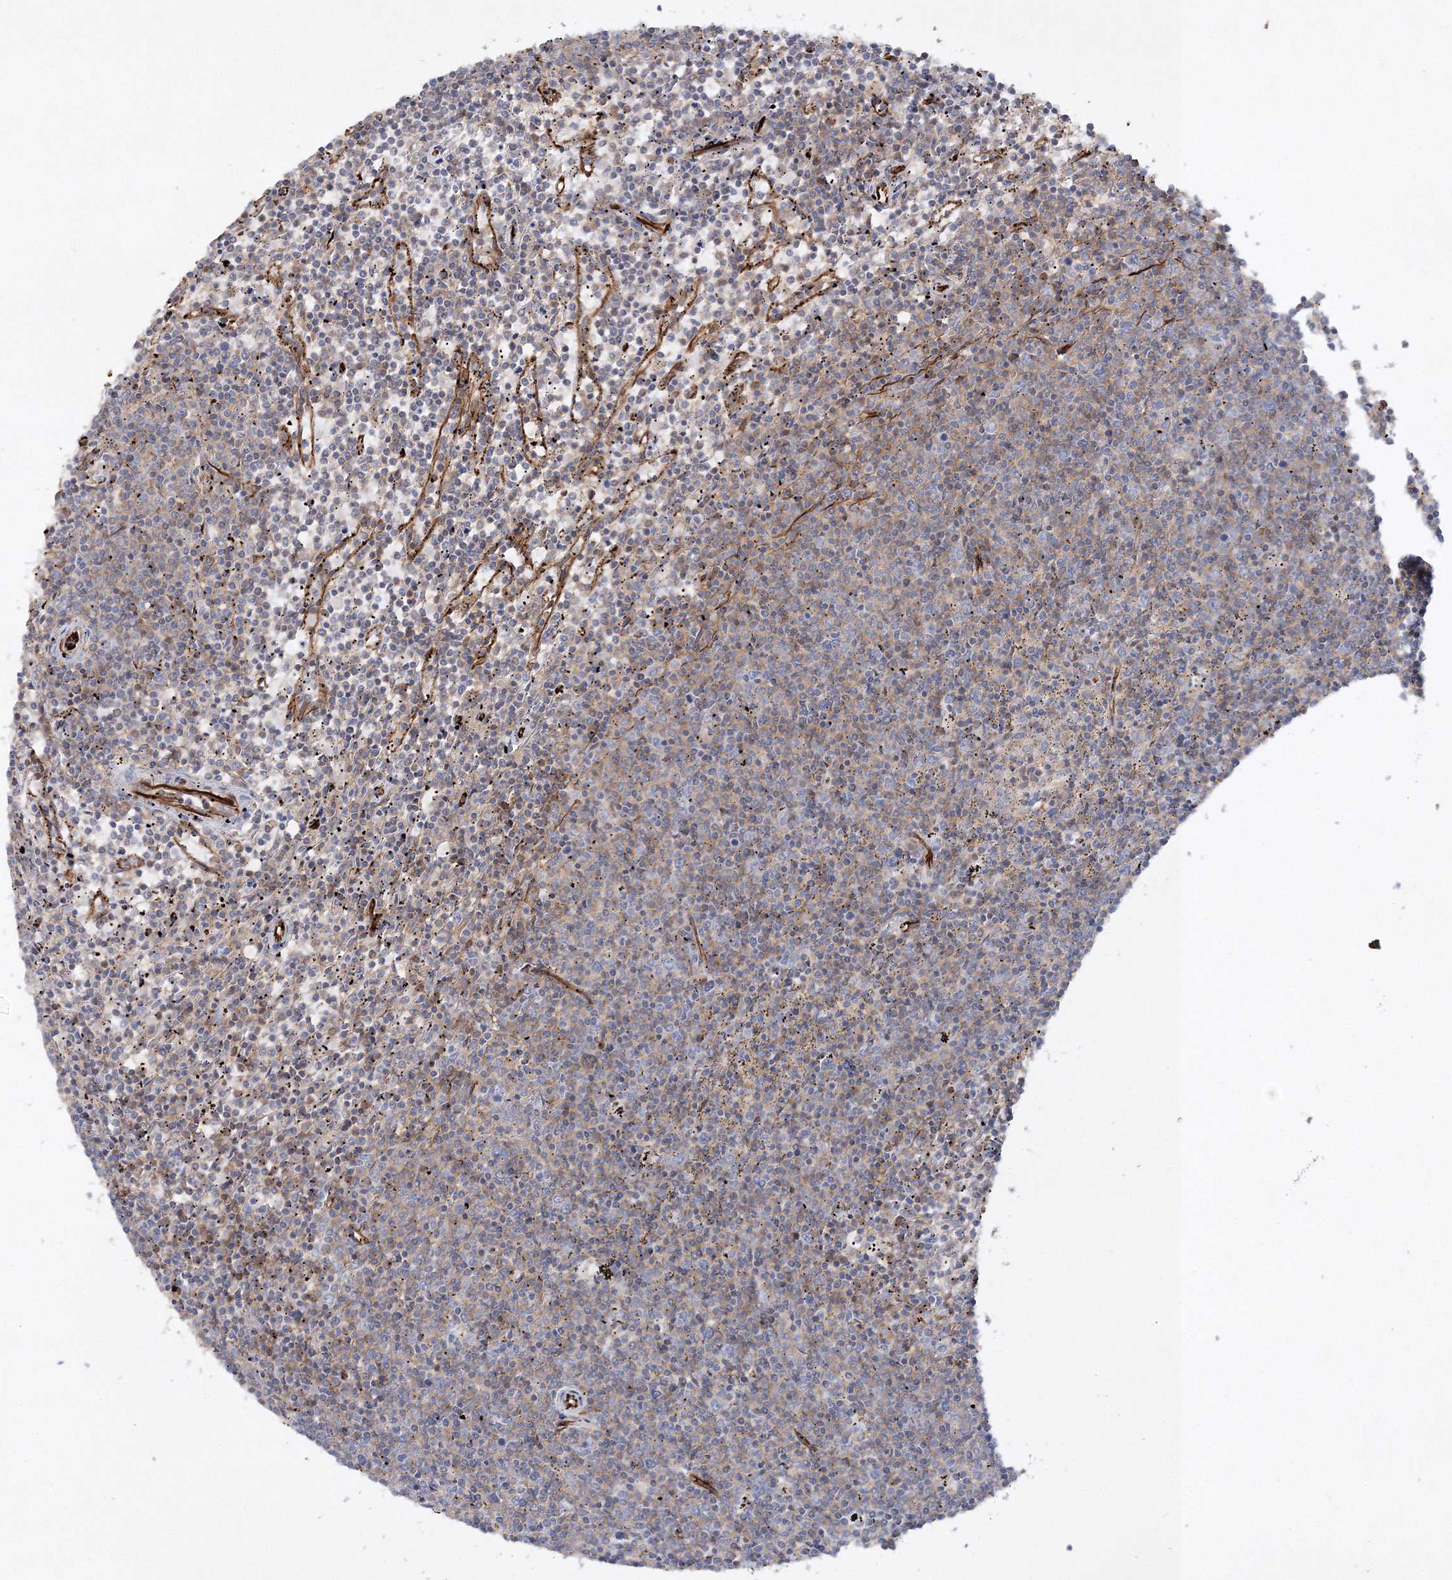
{"staining": {"intensity": "weak", "quantity": "25%-75%", "location": "cytoplasmic/membranous"}, "tissue": "lymphoma", "cell_type": "Tumor cells", "image_type": "cancer", "snomed": [{"axis": "morphology", "description": "Malignant lymphoma, non-Hodgkin's type, Low grade"}, {"axis": "topography", "description": "Spleen"}], "caption": "A photomicrograph showing weak cytoplasmic/membranous staining in about 25%-75% of tumor cells in lymphoma, as visualized by brown immunohistochemical staining.", "gene": "WDR37", "patient": {"sex": "female", "age": 50}}